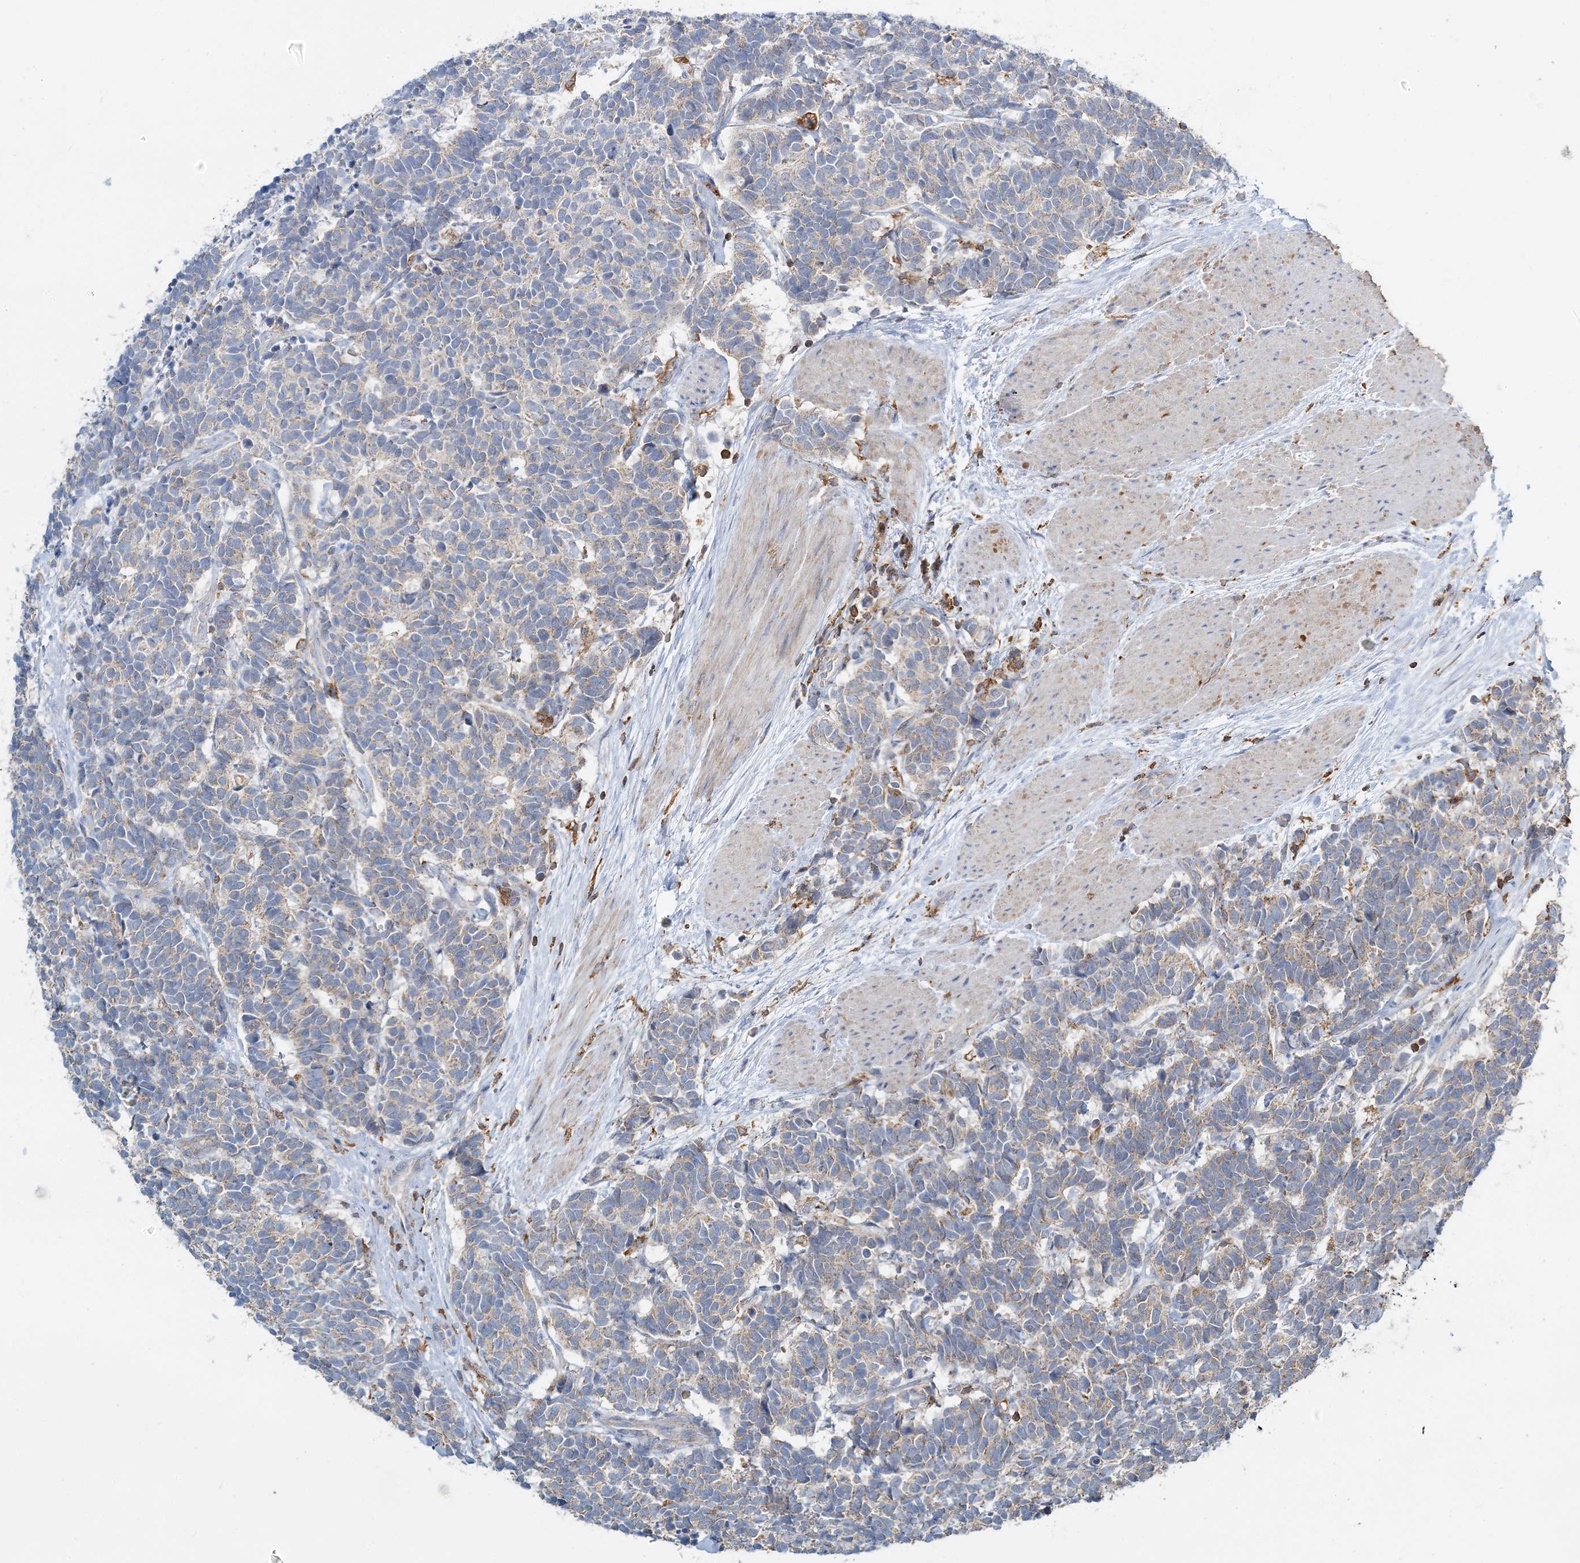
{"staining": {"intensity": "weak", "quantity": "25%-75%", "location": "cytoplasmic/membranous"}, "tissue": "carcinoid", "cell_type": "Tumor cells", "image_type": "cancer", "snomed": [{"axis": "morphology", "description": "Carcinoma, NOS"}, {"axis": "morphology", "description": "Carcinoid, malignant, NOS"}, {"axis": "topography", "description": "Urinary bladder"}], "caption": "Carcinoid stained with a brown dye exhibits weak cytoplasmic/membranous positive staining in approximately 25%-75% of tumor cells.", "gene": "TMLHE", "patient": {"sex": "male", "age": 57}}